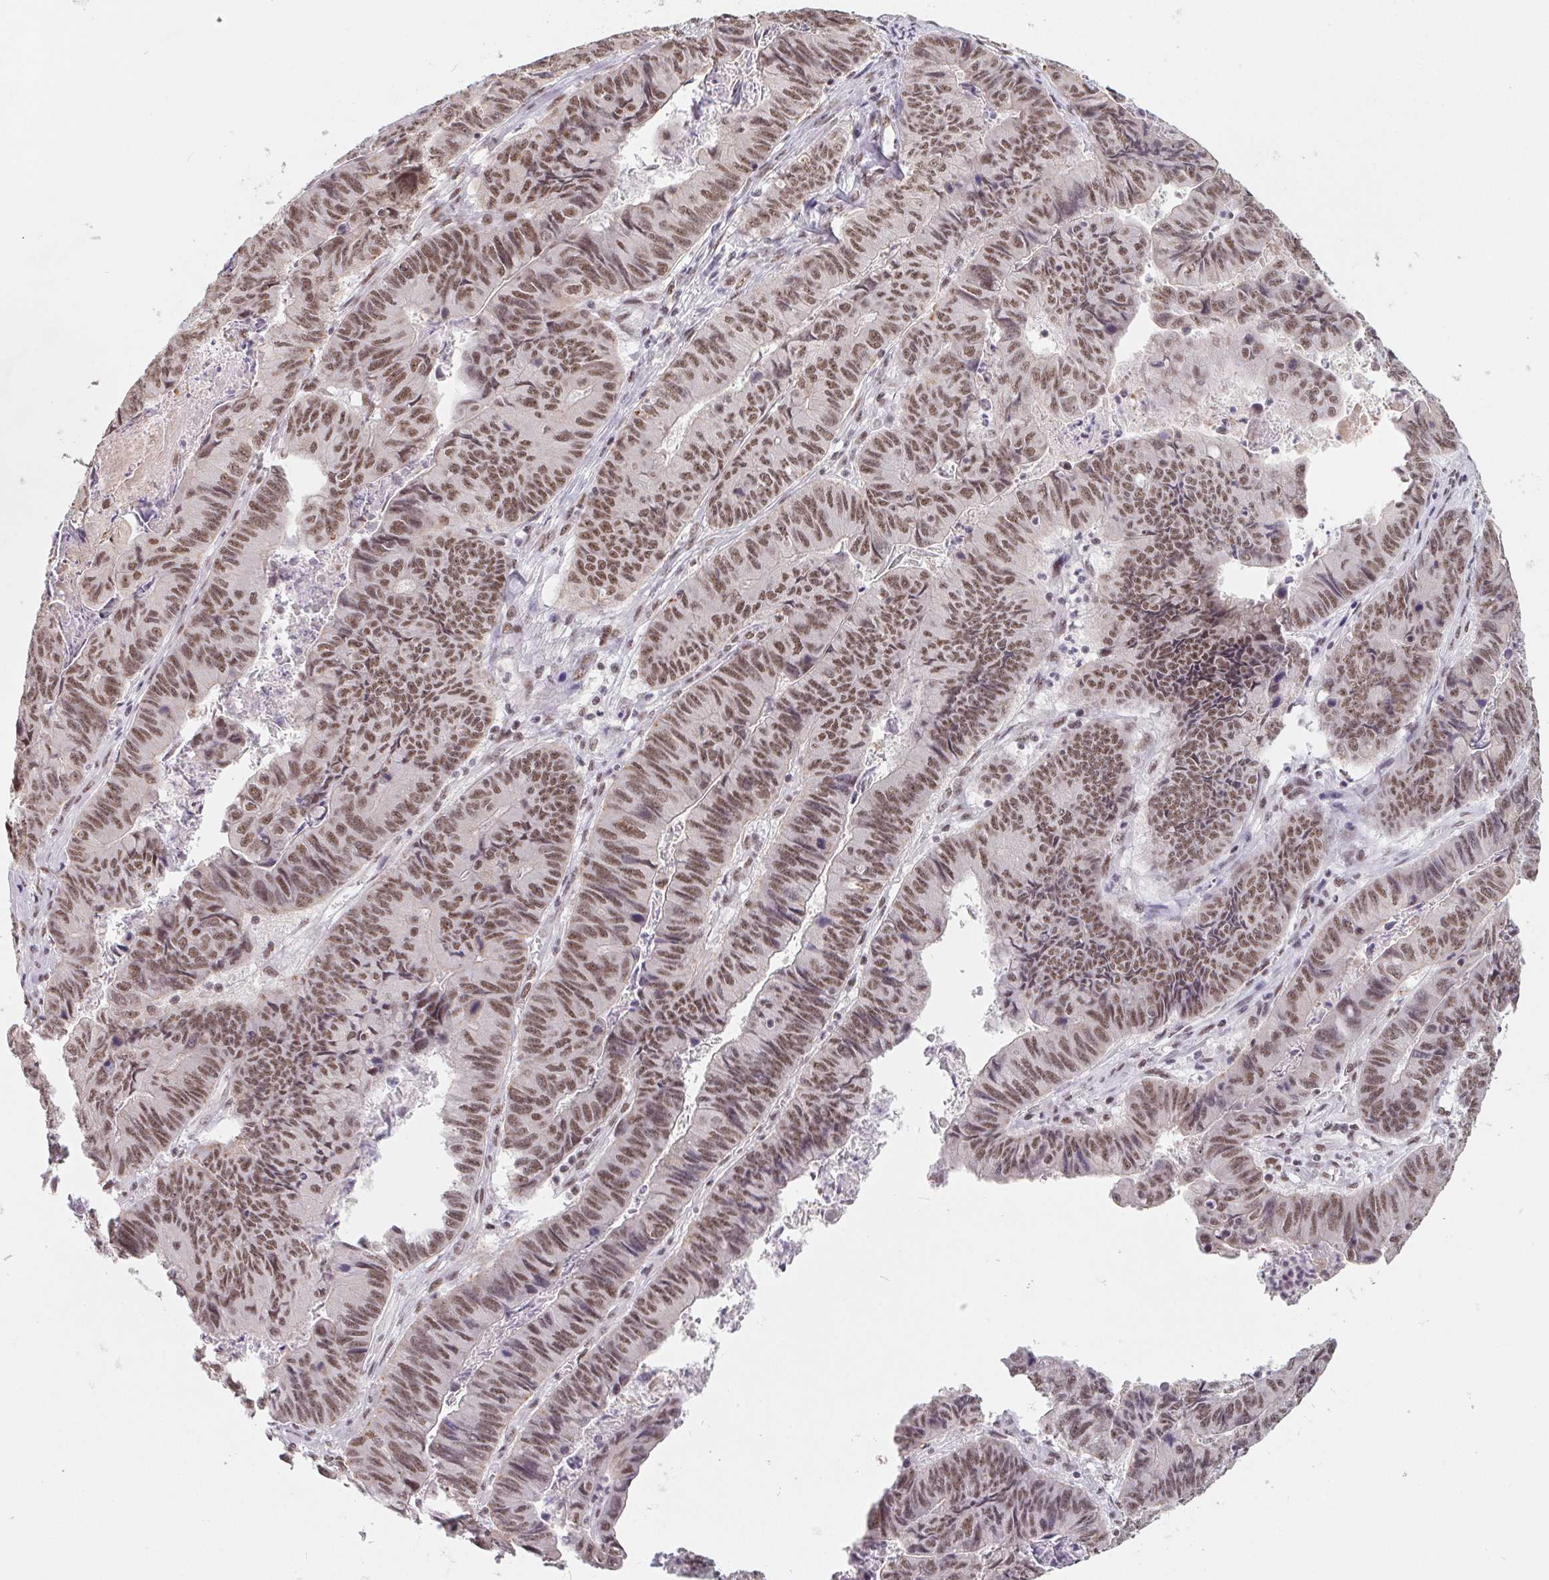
{"staining": {"intensity": "moderate", "quantity": ">75%", "location": "nuclear"}, "tissue": "stomach cancer", "cell_type": "Tumor cells", "image_type": "cancer", "snomed": [{"axis": "morphology", "description": "Adenocarcinoma, NOS"}, {"axis": "topography", "description": "Stomach, lower"}], "caption": "Tumor cells show moderate nuclear staining in approximately >75% of cells in stomach adenocarcinoma. (Brightfield microscopy of DAB IHC at high magnification).", "gene": "TCERG1", "patient": {"sex": "male", "age": 77}}